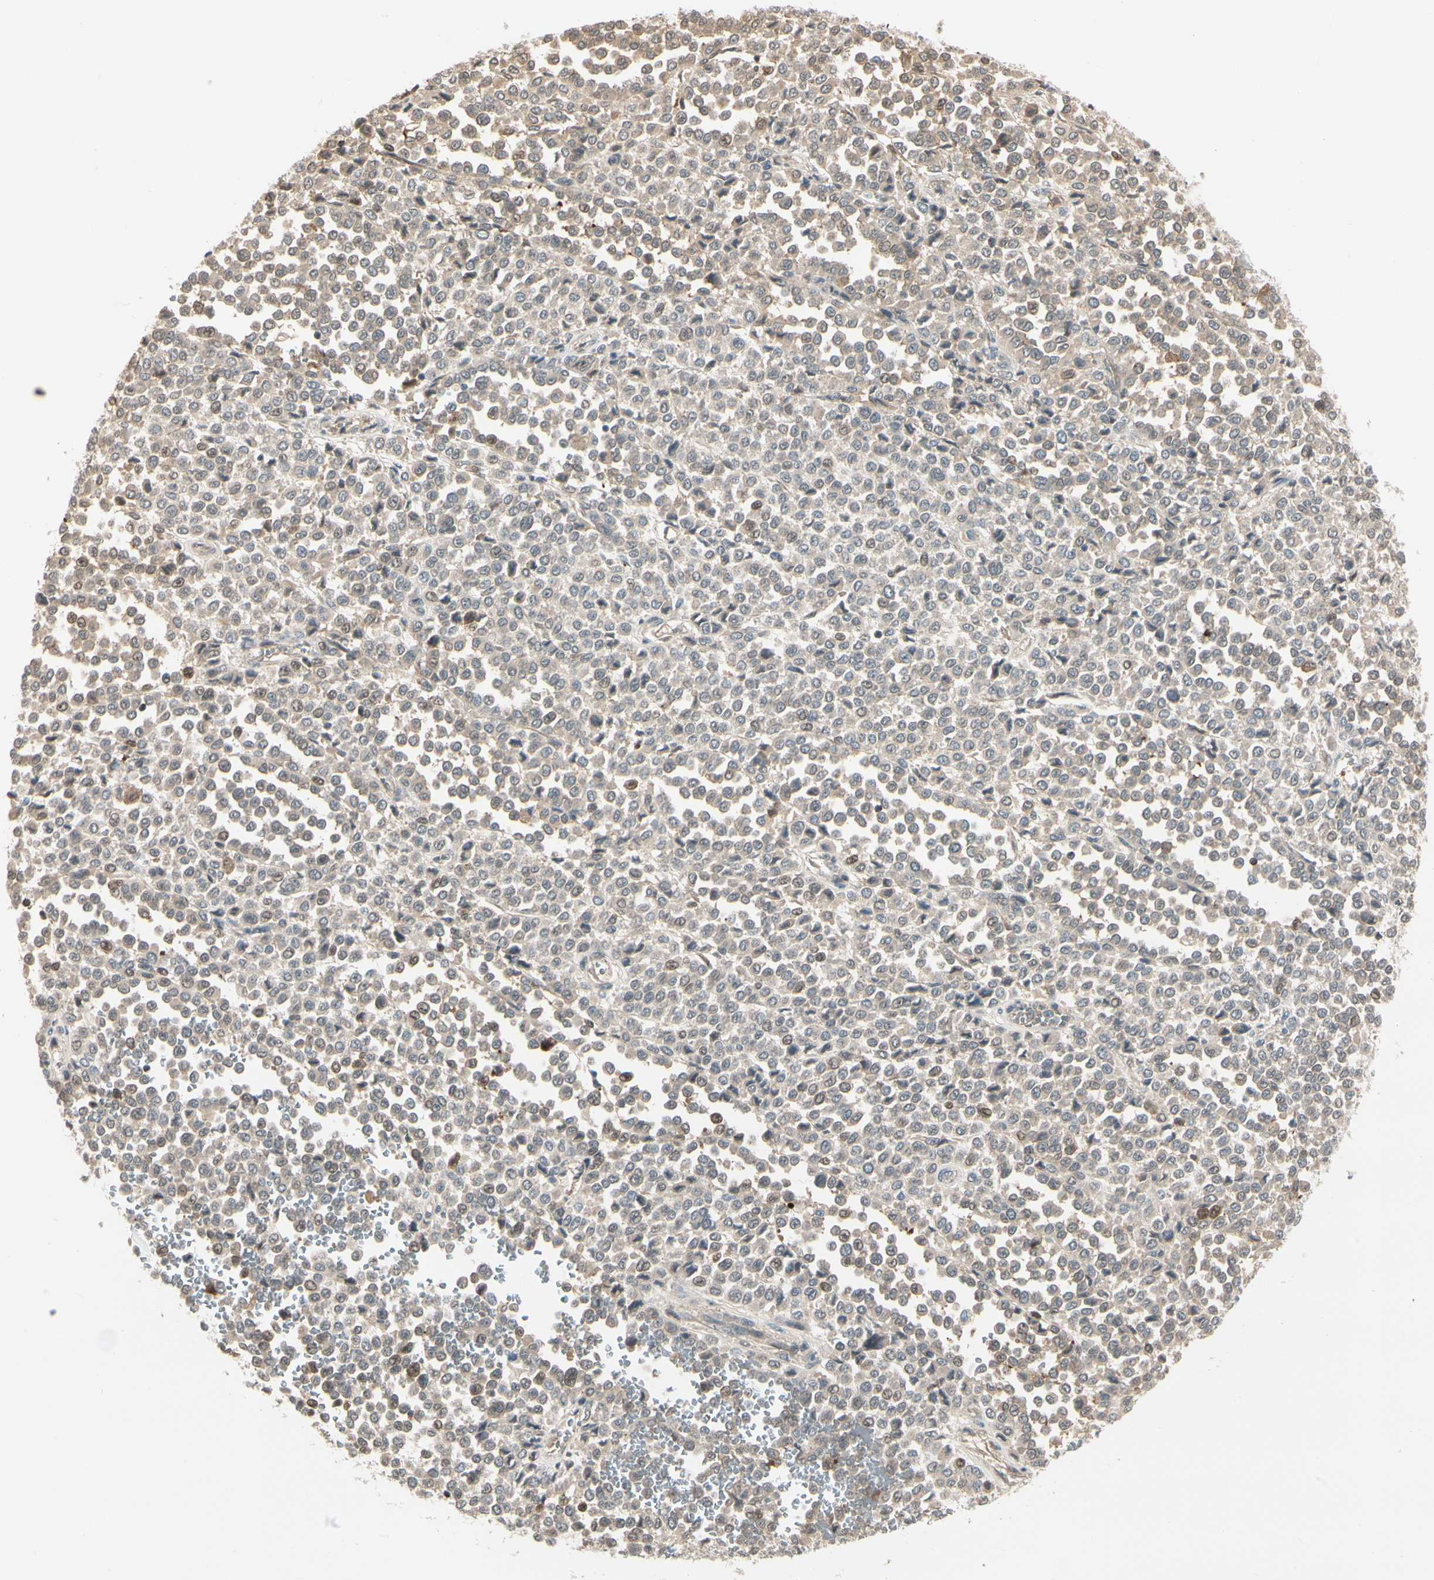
{"staining": {"intensity": "weak", "quantity": ">75%", "location": "cytoplasmic/membranous"}, "tissue": "melanoma", "cell_type": "Tumor cells", "image_type": "cancer", "snomed": [{"axis": "morphology", "description": "Malignant melanoma, Metastatic site"}, {"axis": "topography", "description": "Pancreas"}], "caption": "This photomicrograph demonstrates immunohistochemistry staining of melanoma, with low weak cytoplasmic/membranous positivity in about >75% of tumor cells.", "gene": "EVC", "patient": {"sex": "female", "age": 30}}